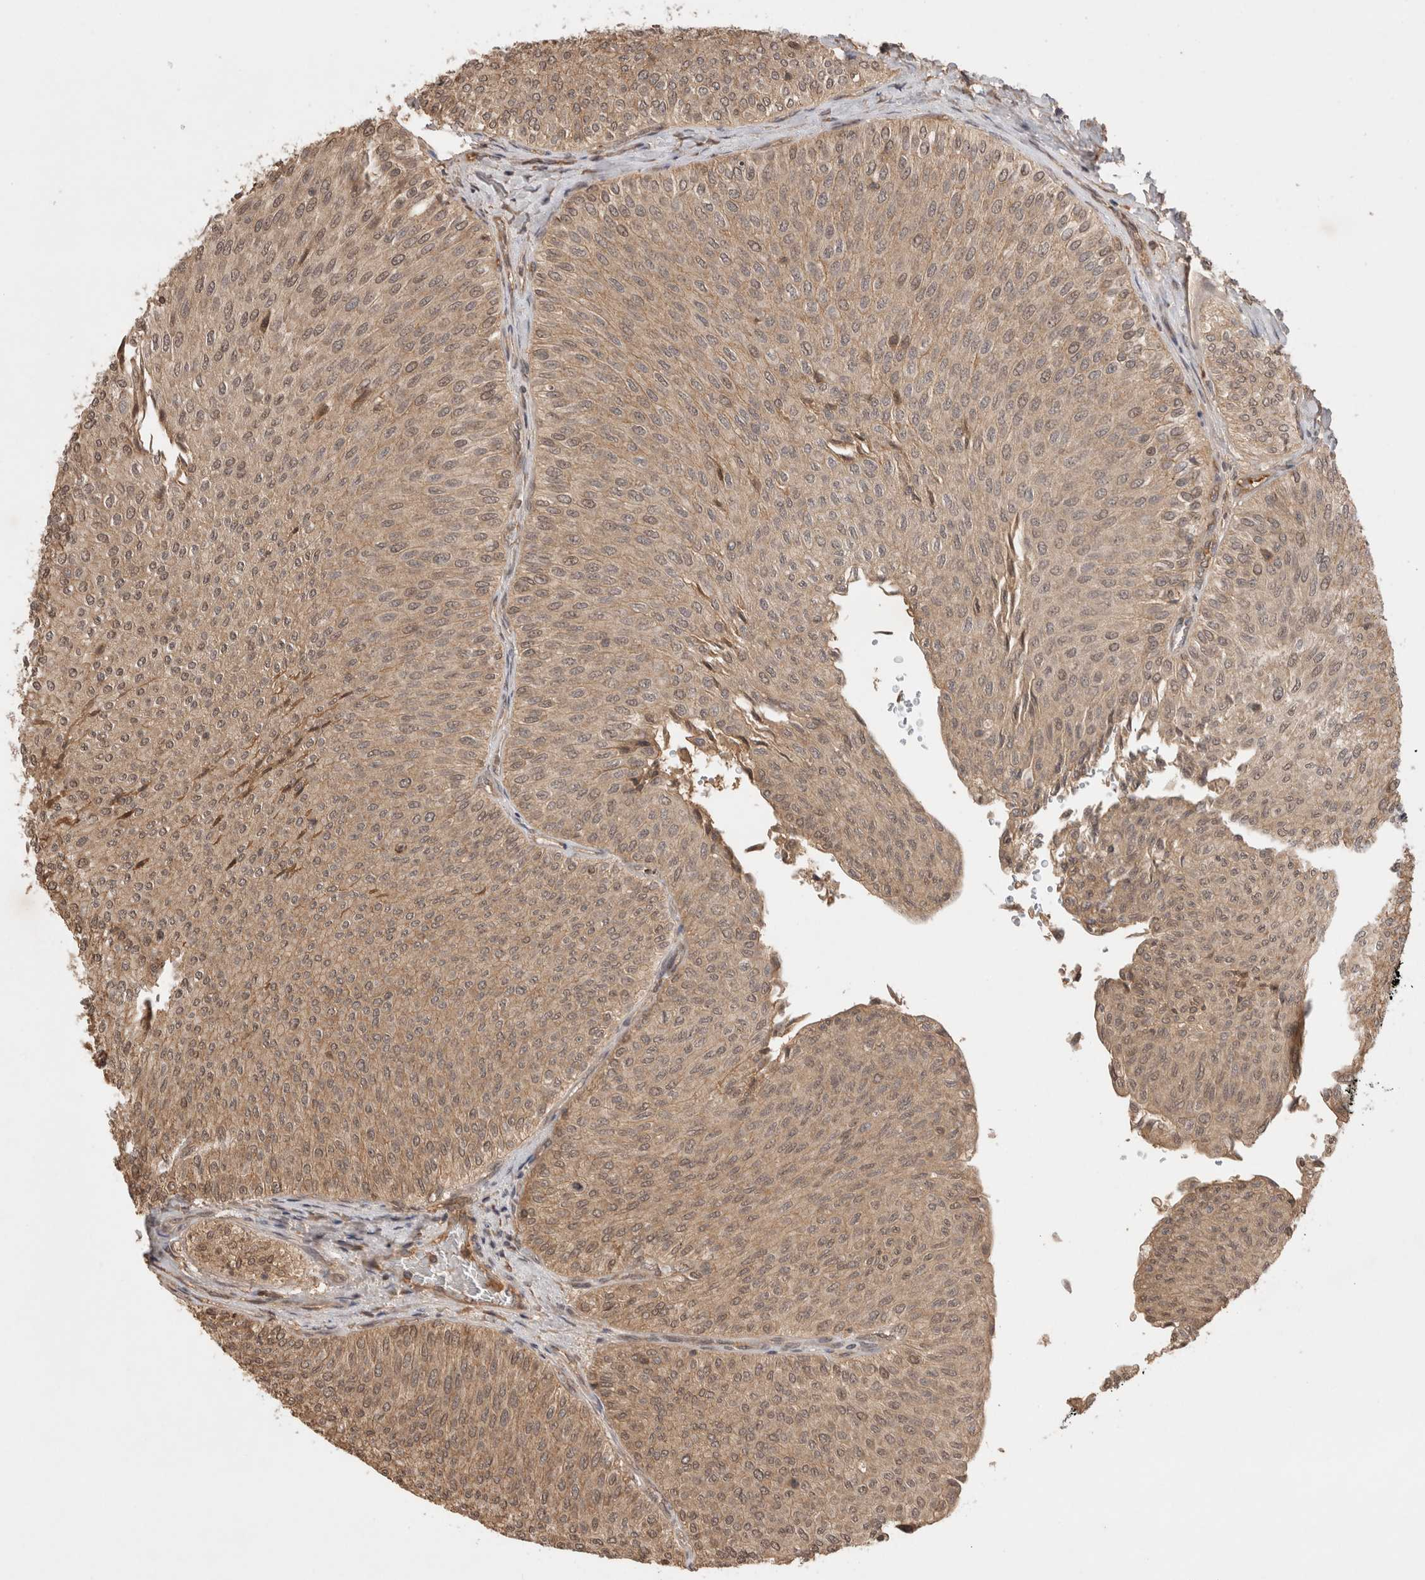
{"staining": {"intensity": "moderate", "quantity": ">75%", "location": "cytoplasmic/membranous"}, "tissue": "urothelial cancer", "cell_type": "Tumor cells", "image_type": "cancer", "snomed": [{"axis": "morphology", "description": "Urothelial carcinoma, Low grade"}, {"axis": "topography", "description": "Urinary bladder"}], "caption": "Protein expression analysis of human low-grade urothelial carcinoma reveals moderate cytoplasmic/membranous positivity in about >75% of tumor cells. (DAB (3,3'-diaminobenzidine) IHC with brightfield microscopy, high magnification).", "gene": "PRMT3", "patient": {"sex": "male", "age": 78}}